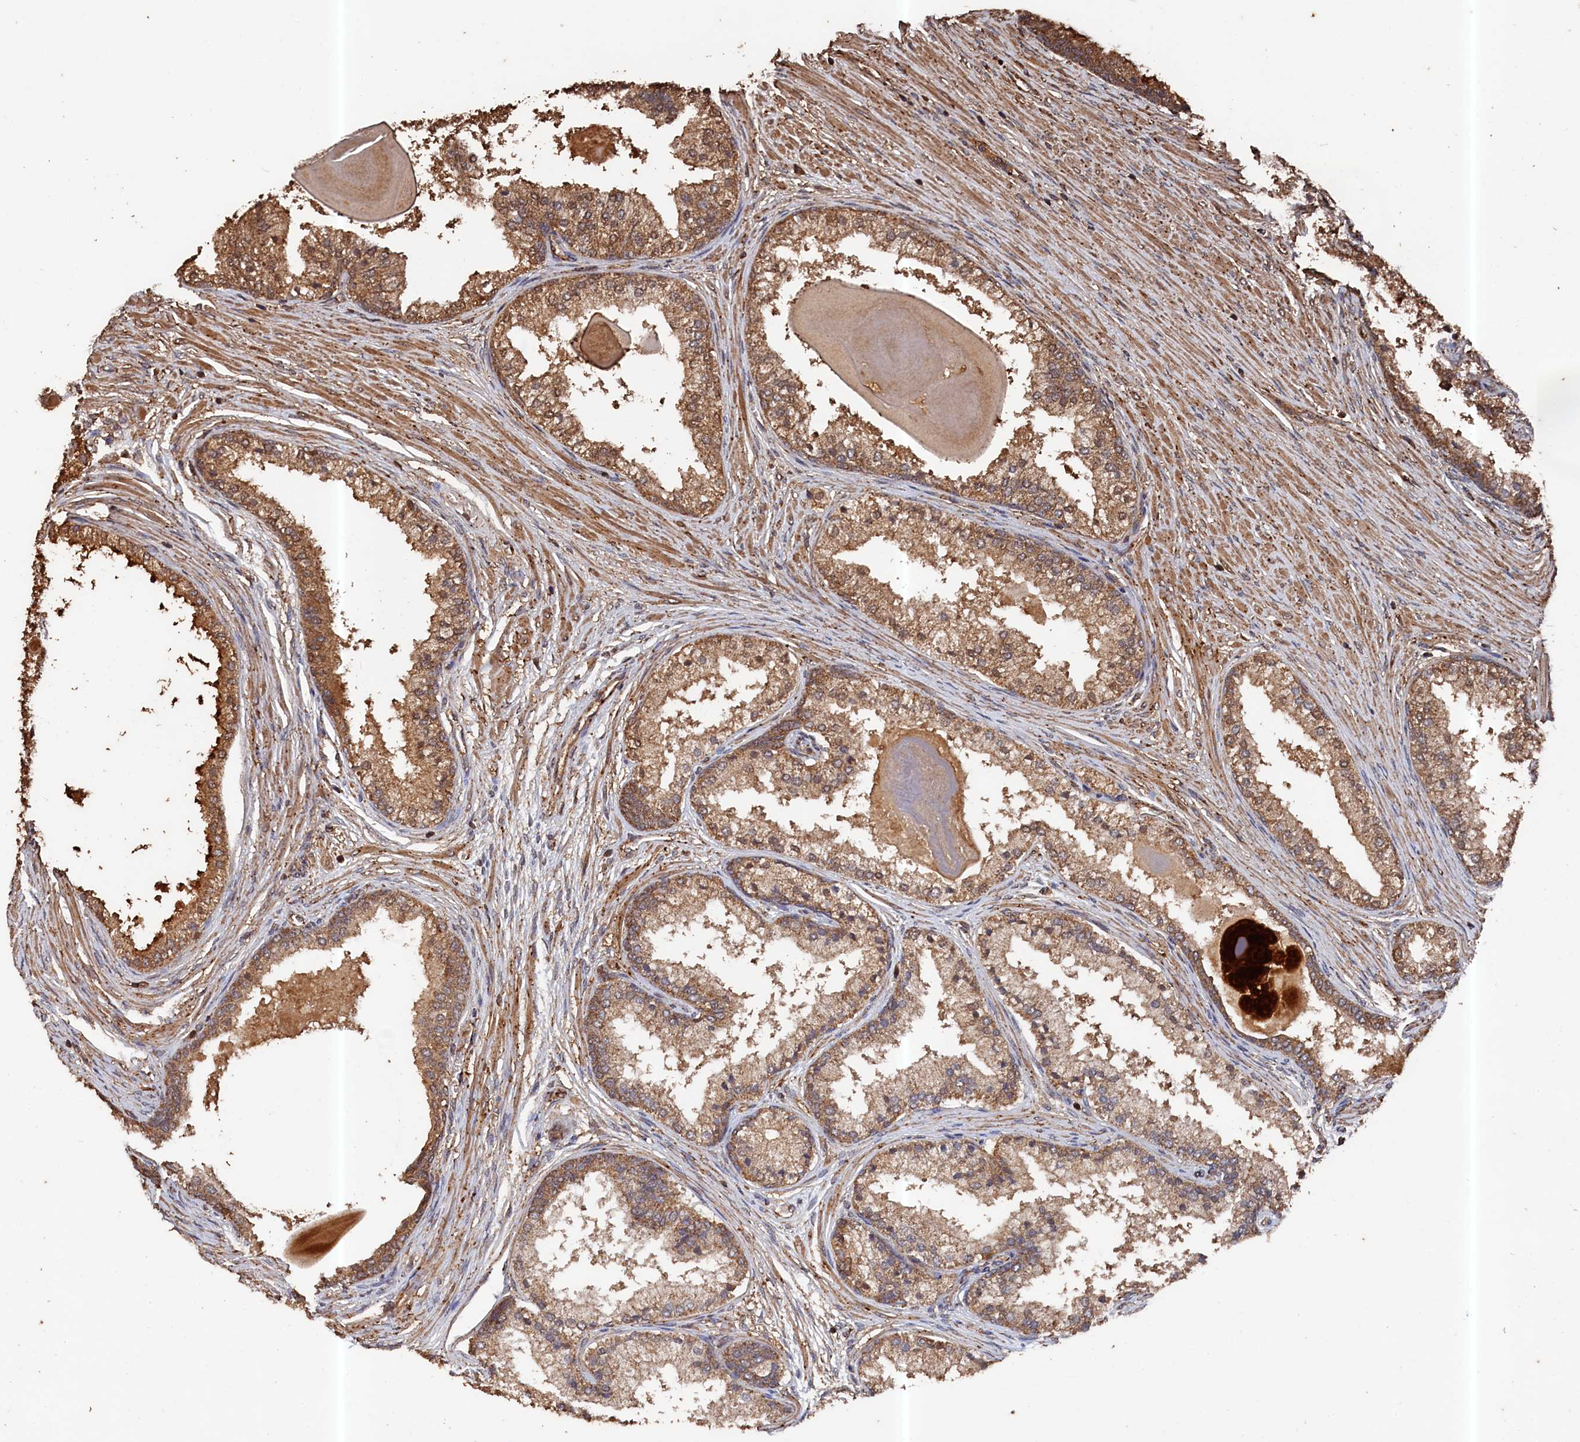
{"staining": {"intensity": "moderate", "quantity": ">75%", "location": "cytoplasmic/membranous"}, "tissue": "prostate cancer", "cell_type": "Tumor cells", "image_type": "cancer", "snomed": [{"axis": "morphology", "description": "Adenocarcinoma, Low grade"}, {"axis": "topography", "description": "Prostate"}], "caption": "Brown immunohistochemical staining in human prostate cancer exhibits moderate cytoplasmic/membranous expression in approximately >75% of tumor cells.", "gene": "SNX33", "patient": {"sex": "male", "age": 59}}